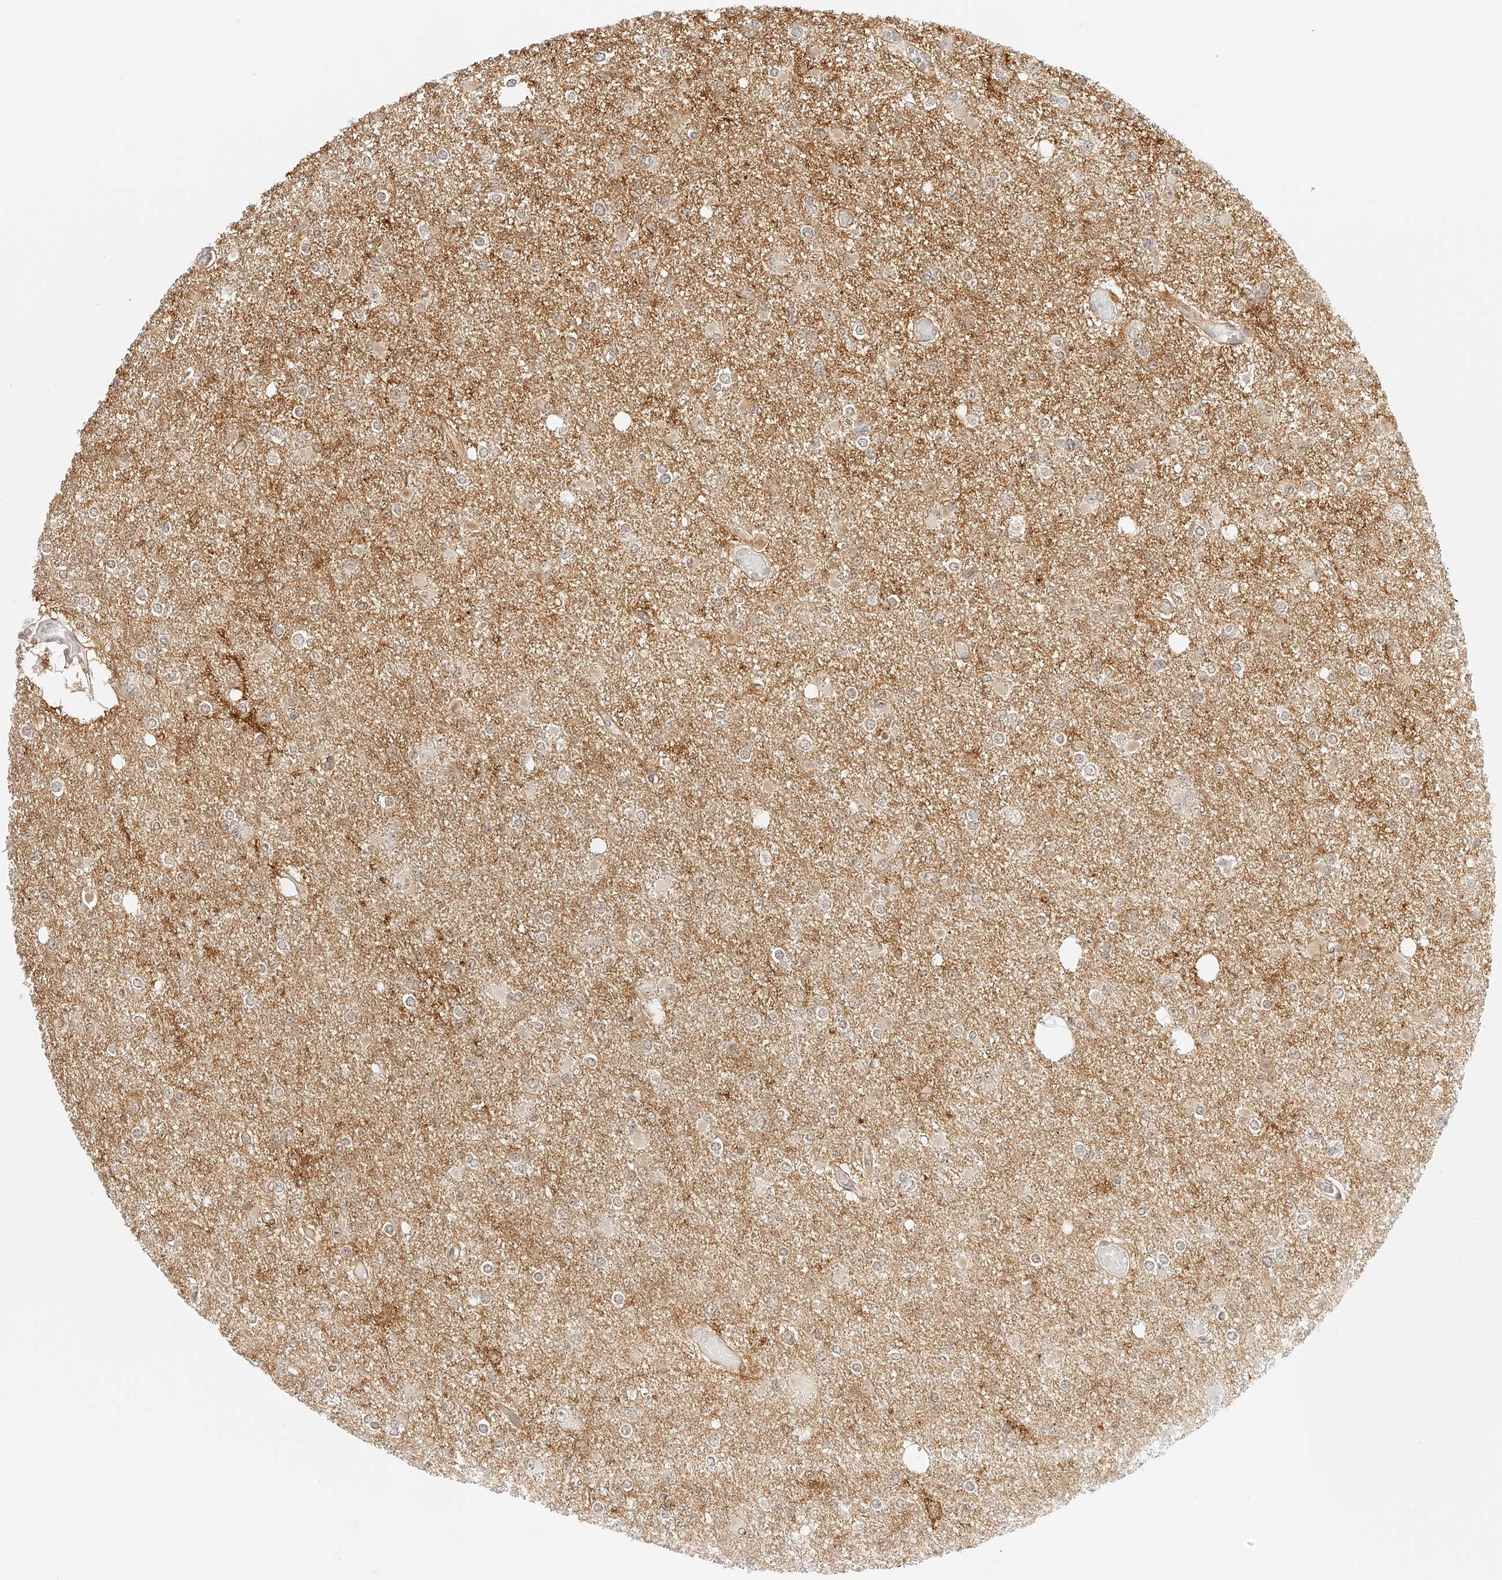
{"staining": {"intensity": "negative", "quantity": "none", "location": "none"}, "tissue": "glioma", "cell_type": "Tumor cells", "image_type": "cancer", "snomed": [{"axis": "morphology", "description": "Glioma, malignant, Low grade"}, {"axis": "topography", "description": "Brain"}], "caption": "Immunohistochemistry (IHC) photomicrograph of neoplastic tissue: human glioma stained with DAB displays no significant protein expression in tumor cells. Brightfield microscopy of immunohistochemistry (IHC) stained with DAB (brown) and hematoxylin (blue), captured at high magnification.", "gene": "ZFP69", "patient": {"sex": "female", "age": 22}}